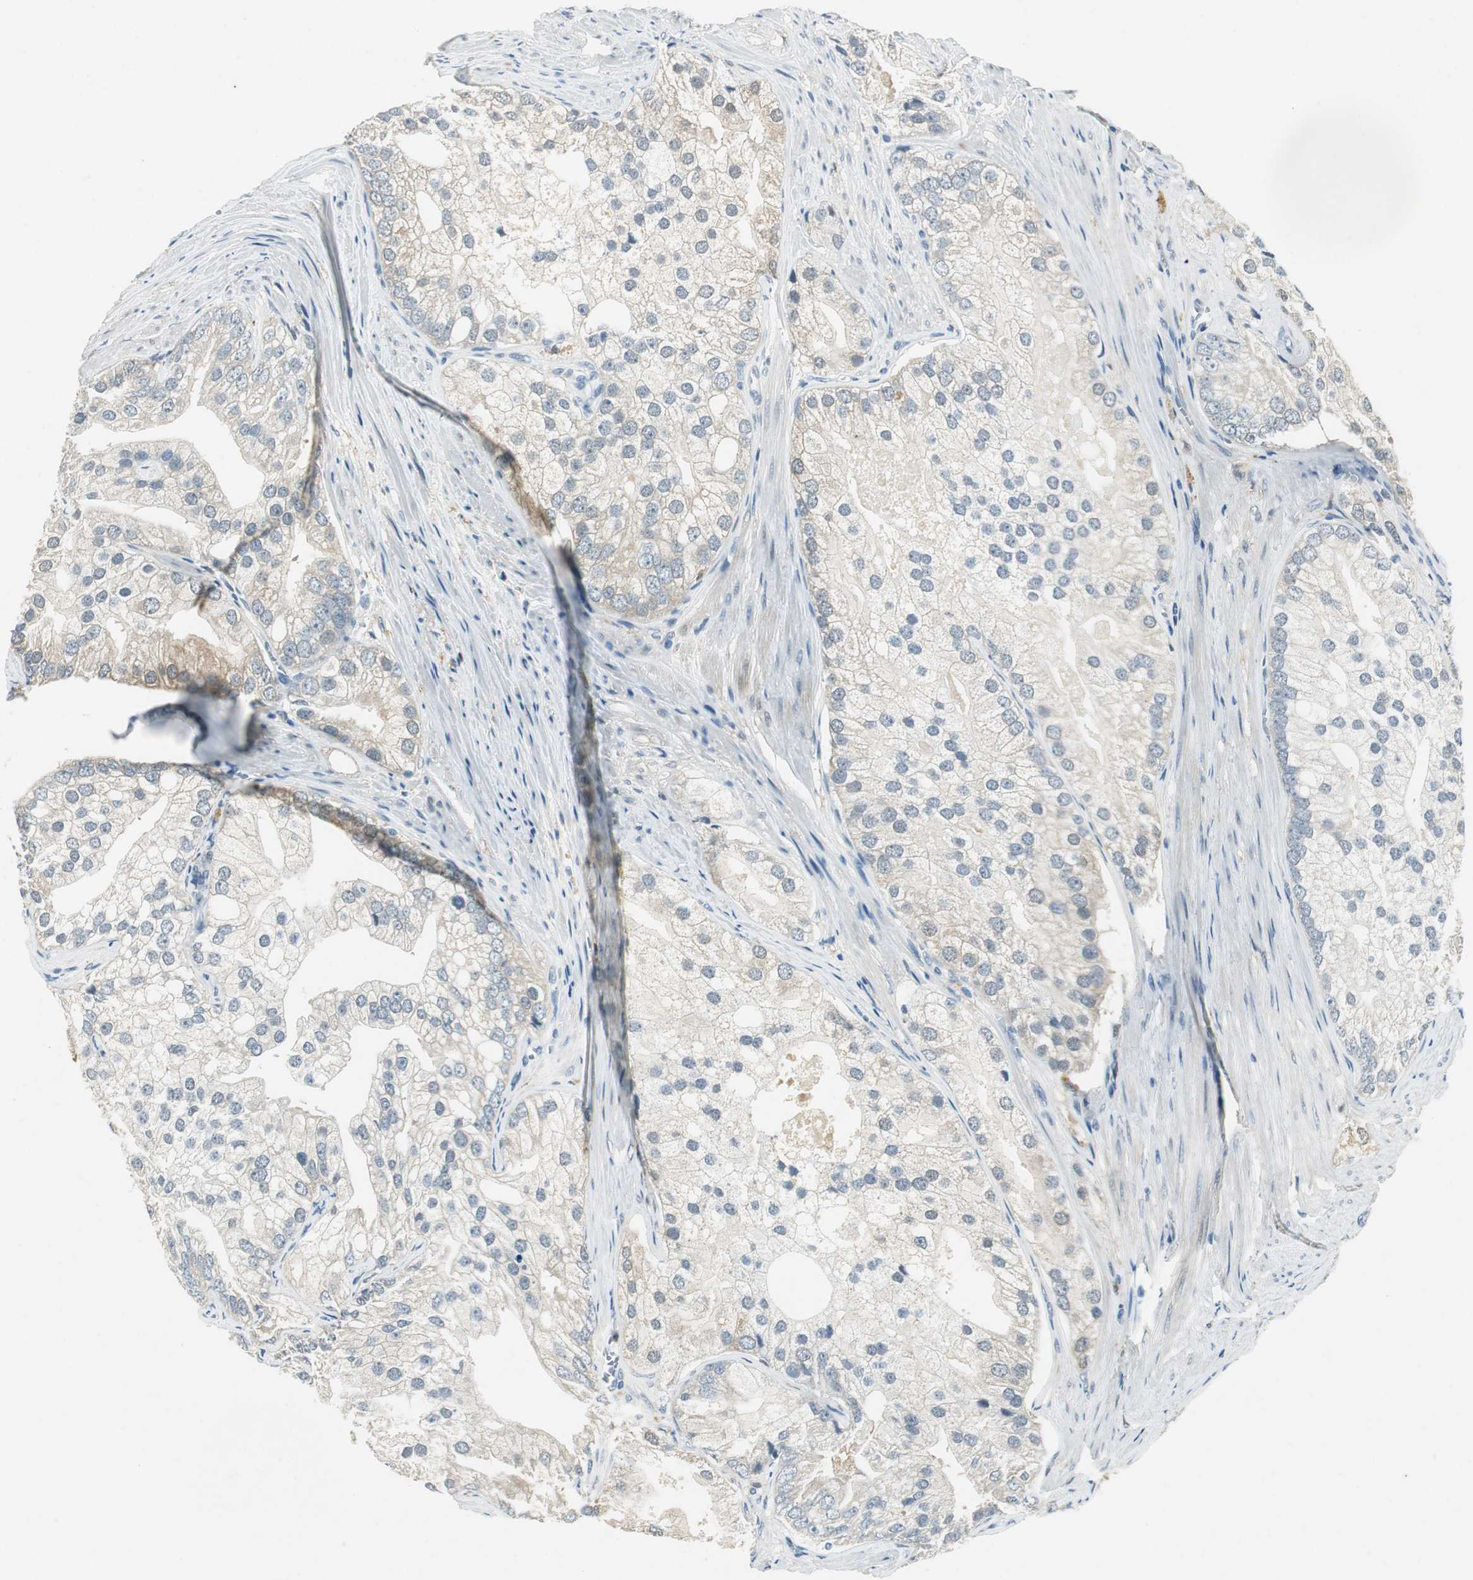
{"staining": {"intensity": "weak", "quantity": "25%-75%", "location": "cytoplasmic/membranous"}, "tissue": "prostate cancer", "cell_type": "Tumor cells", "image_type": "cancer", "snomed": [{"axis": "morphology", "description": "Adenocarcinoma, Low grade"}, {"axis": "topography", "description": "Prostate"}], "caption": "A histopathology image showing weak cytoplasmic/membranous staining in about 25%-75% of tumor cells in prostate cancer, as visualized by brown immunohistochemical staining.", "gene": "ME1", "patient": {"sex": "male", "age": 69}}